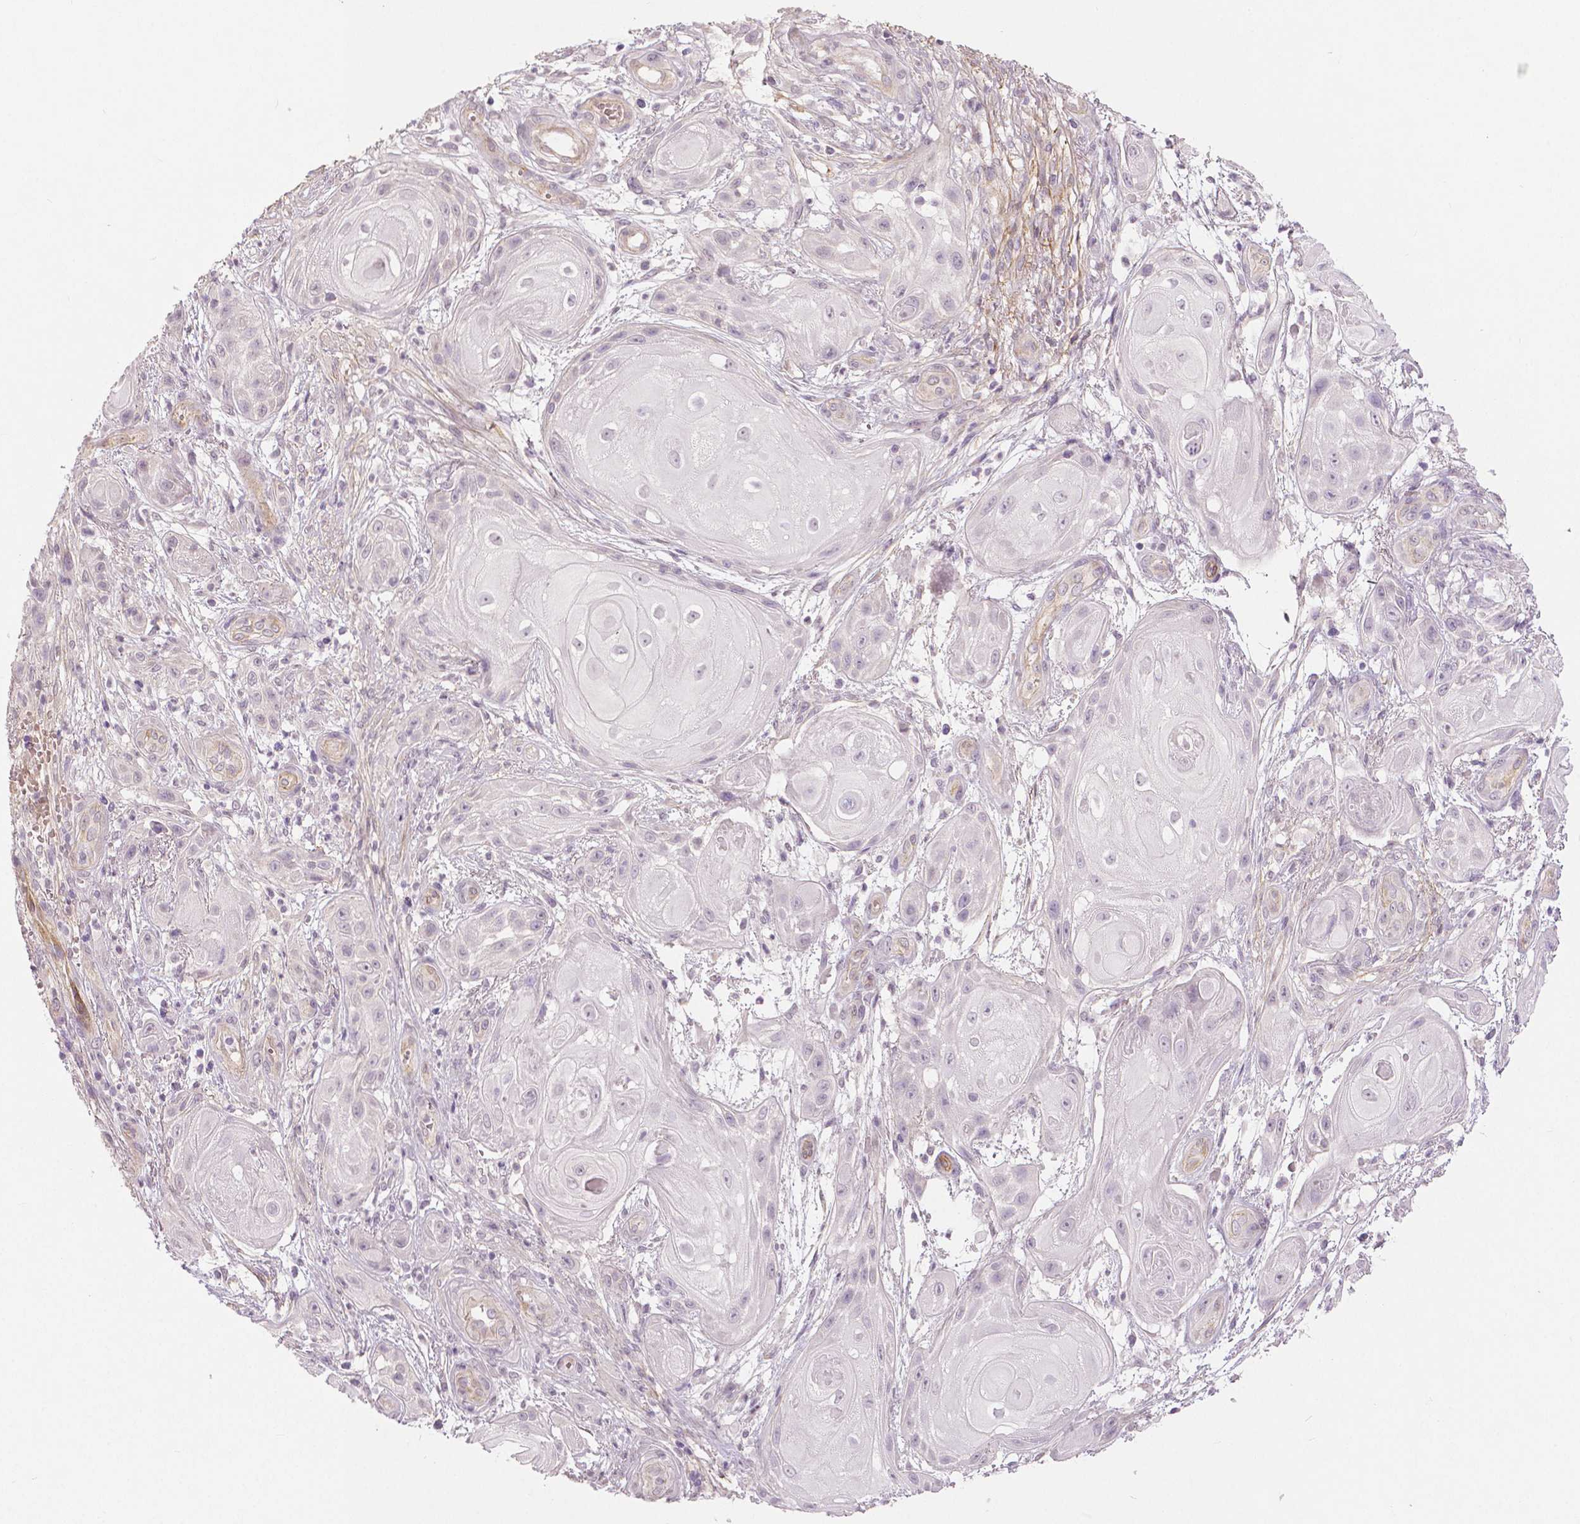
{"staining": {"intensity": "negative", "quantity": "none", "location": "none"}, "tissue": "skin cancer", "cell_type": "Tumor cells", "image_type": "cancer", "snomed": [{"axis": "morphology", "description": "Squamous cell carcinoma, NOS"}, {"axis": "topography", "description": "Skin"}], "caption": "The micrograph displays no staining of tumor cells in squamous cell carcinoma (skin).", "gene": "FLT1", "patient": {"sex": "male", "age": 62}}